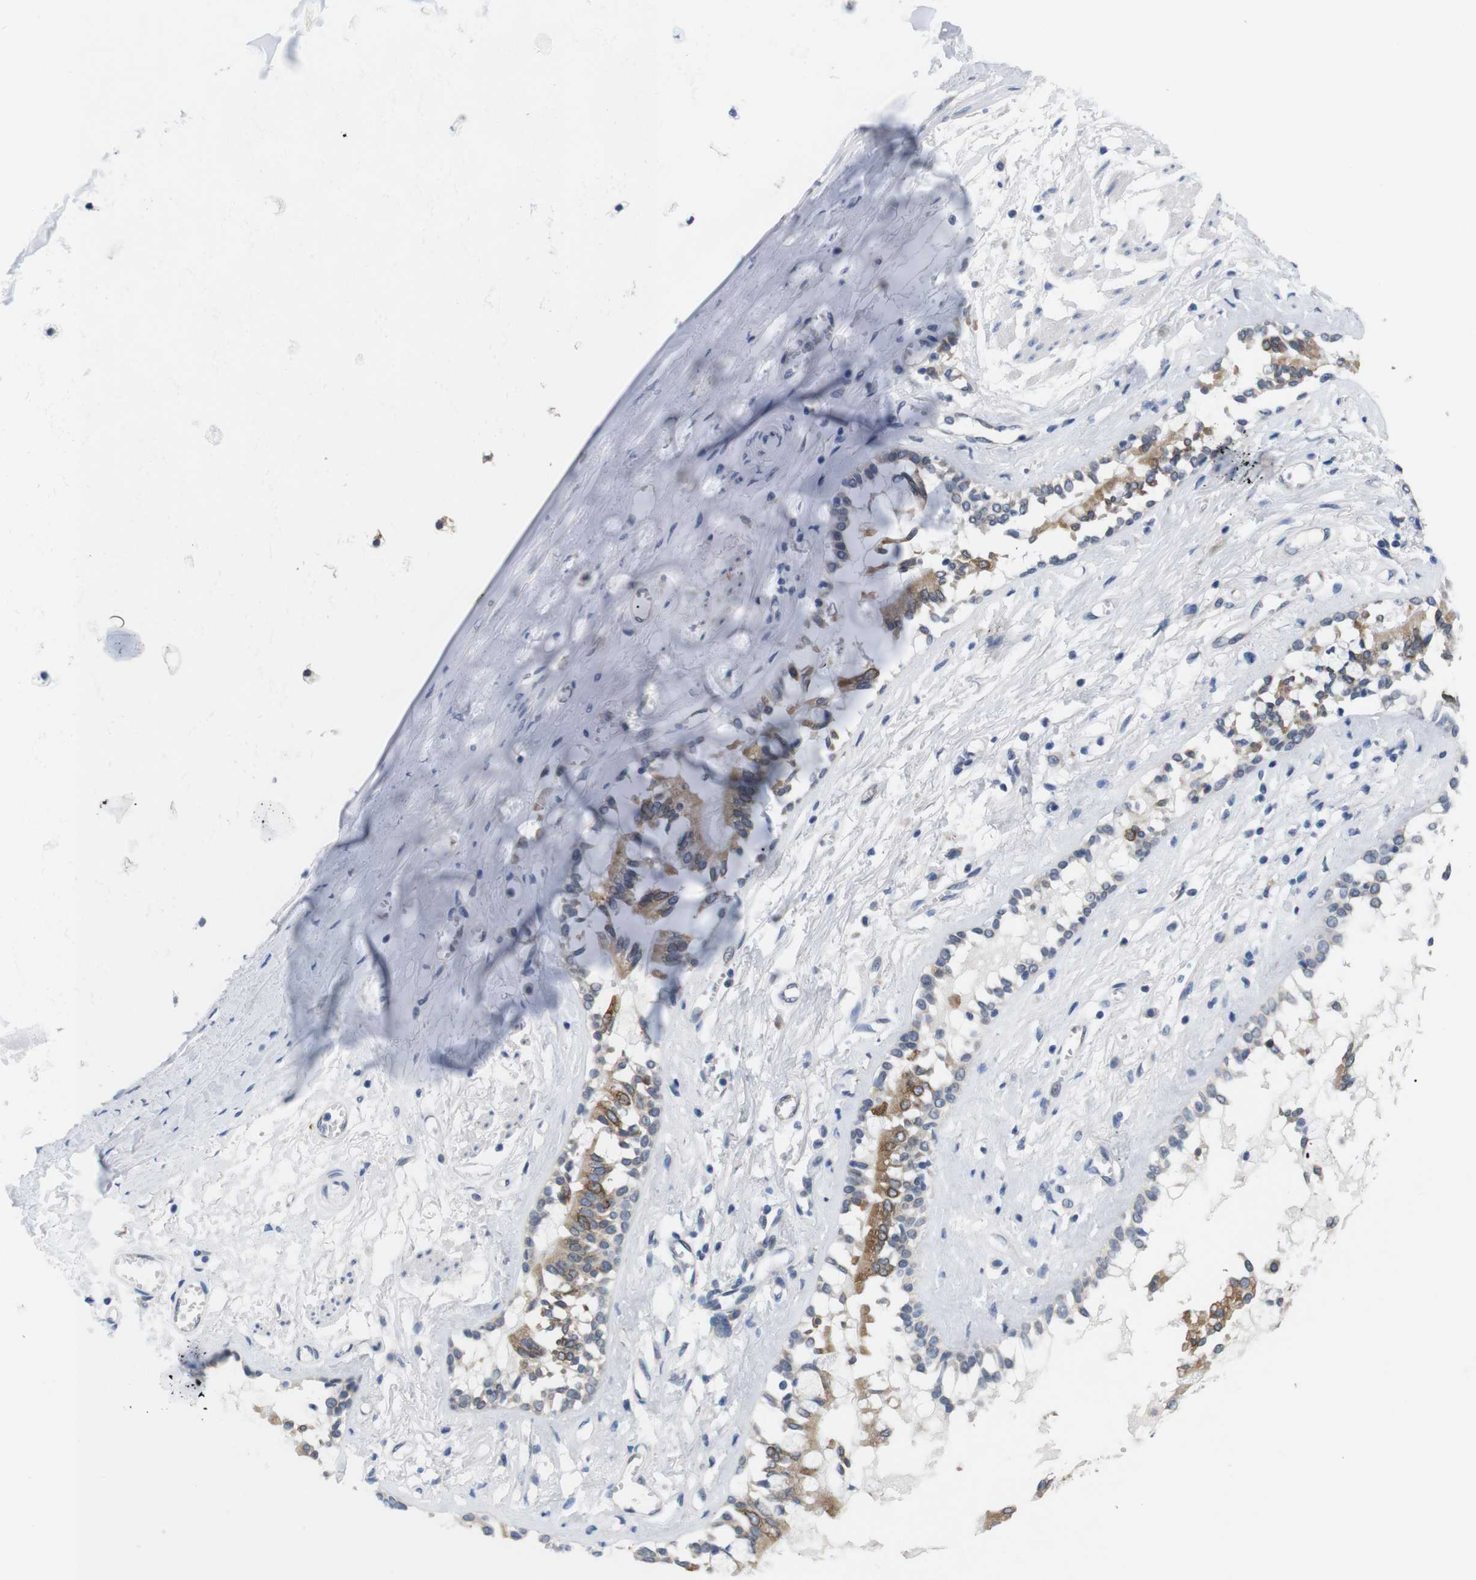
{"staining": {"intensity": "moderate", "quantity": "25%-75%", "location": "cytoplasmic/membranous"}, "tissue": "bronchus", "cell_type": "Respiratory epithelial cells", "image_type": "normal", "snomed": [{"axis": "morphology", "description": "Normal tissue, NOS"}, {"axis": "morphology", "description": "Inflammation, NOS"}, {"axis": "topography", "description": "Cartilage tissue"}, {"axis": "topography", "description": "Lung"}], "caption": "This is a micrograph of IHC staining of normal bronchus, which shows moderate positivity in the cytoplasmic/membranous of respiratory epithelial cells.", "gene": "HACD3", "patient": {"sex": "male", "age": 71}}